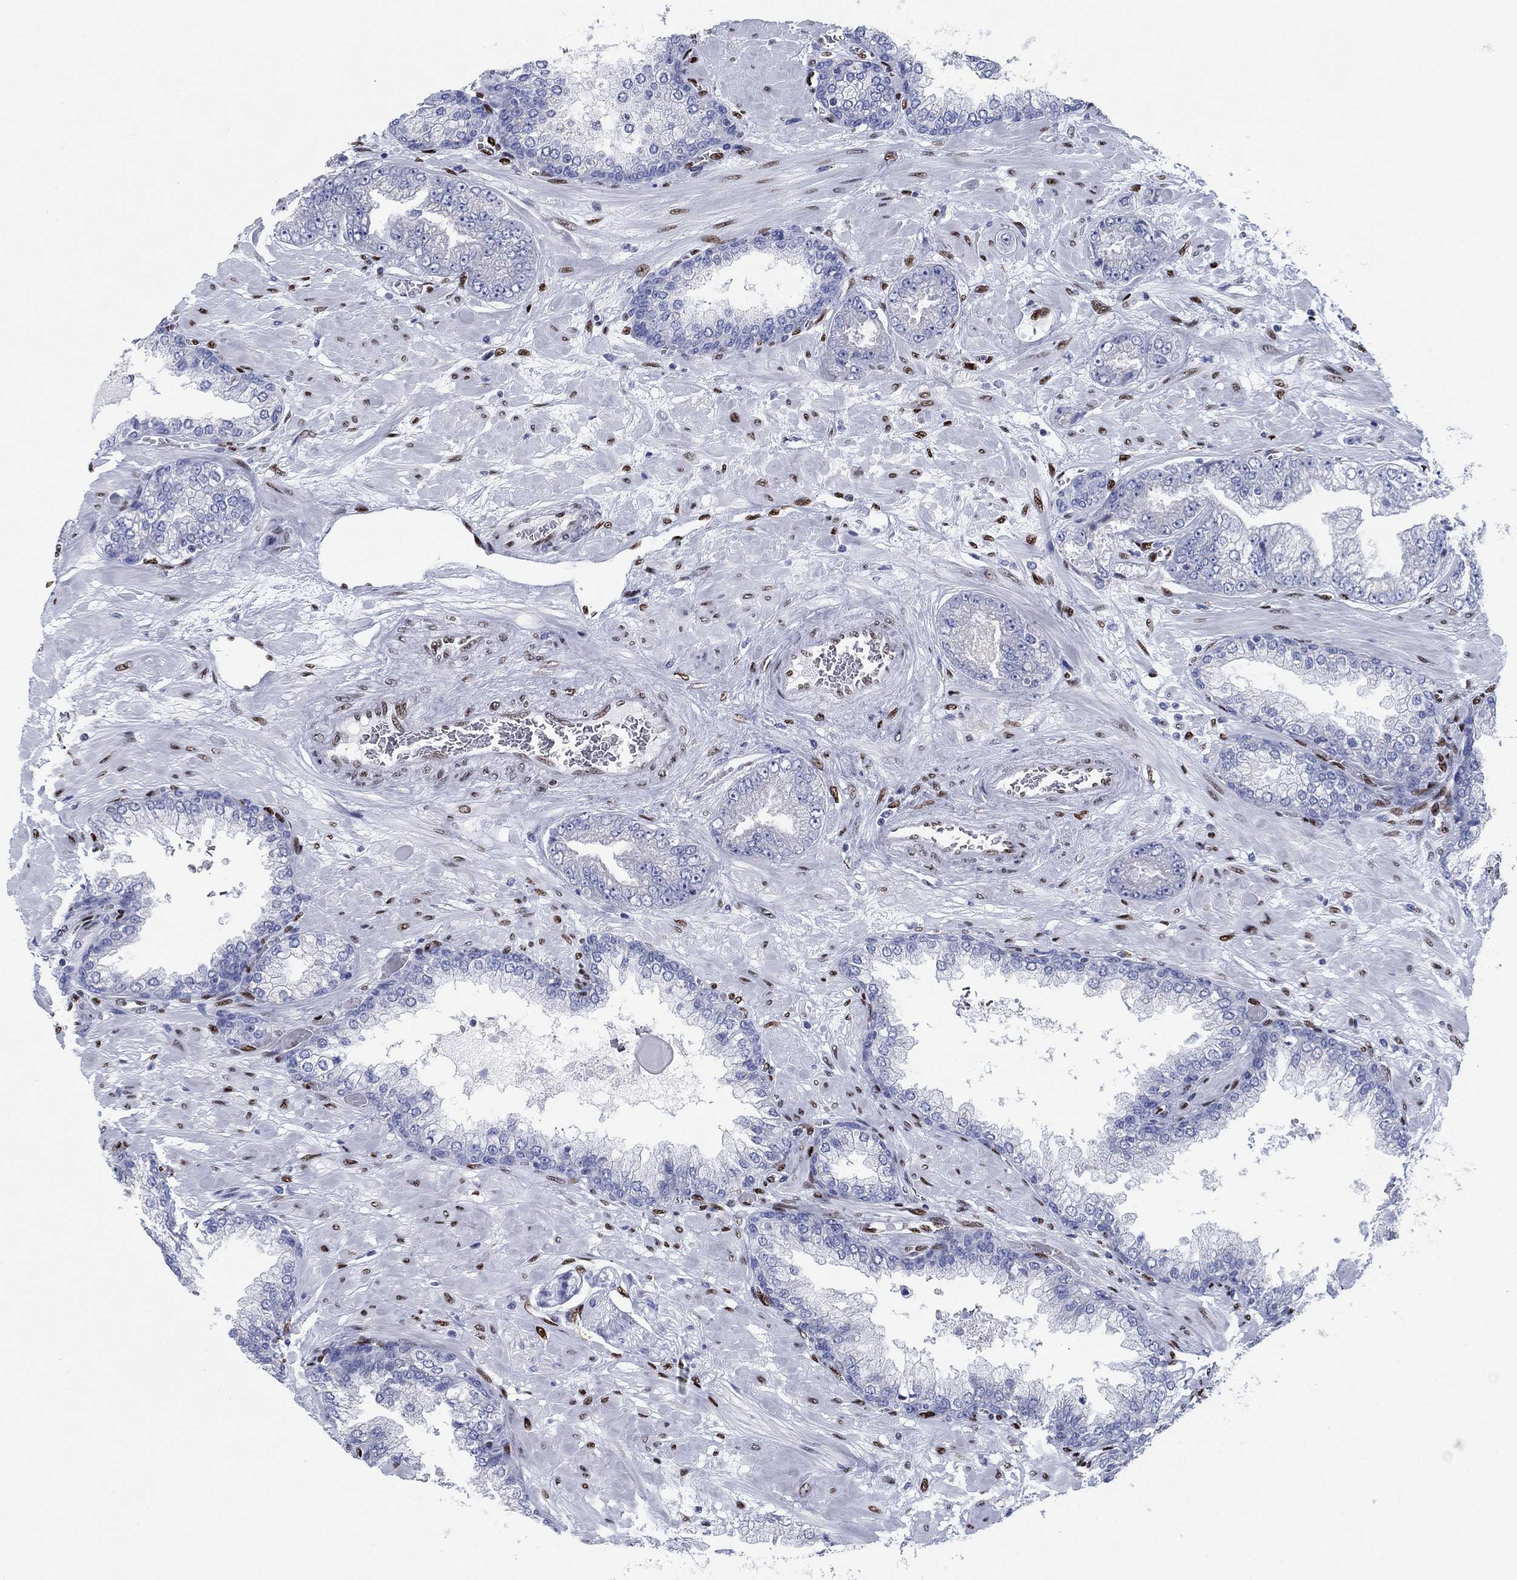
{"staining": {"intensity": "negative", "quantity": "none", "location": "none"}, "tissue": "prostate cancer", "cell_type": "Tumor cells", "image_type": "cancer", "snomed": [{"axis": "morphology", "description": "Adenocarcinoma, Low grade"}, {"axis": "topography", "description": "Prostate"}], "caption": "Immunohistochemistry histopathology image of neoplastic tissue: human prostate cancer stained with DAB (3,3'-diaminobenzidine) shows no significant protein expression in tumor cells.", "gene": "ZEB1", "patient": {"sex": "male", "age": 57}}